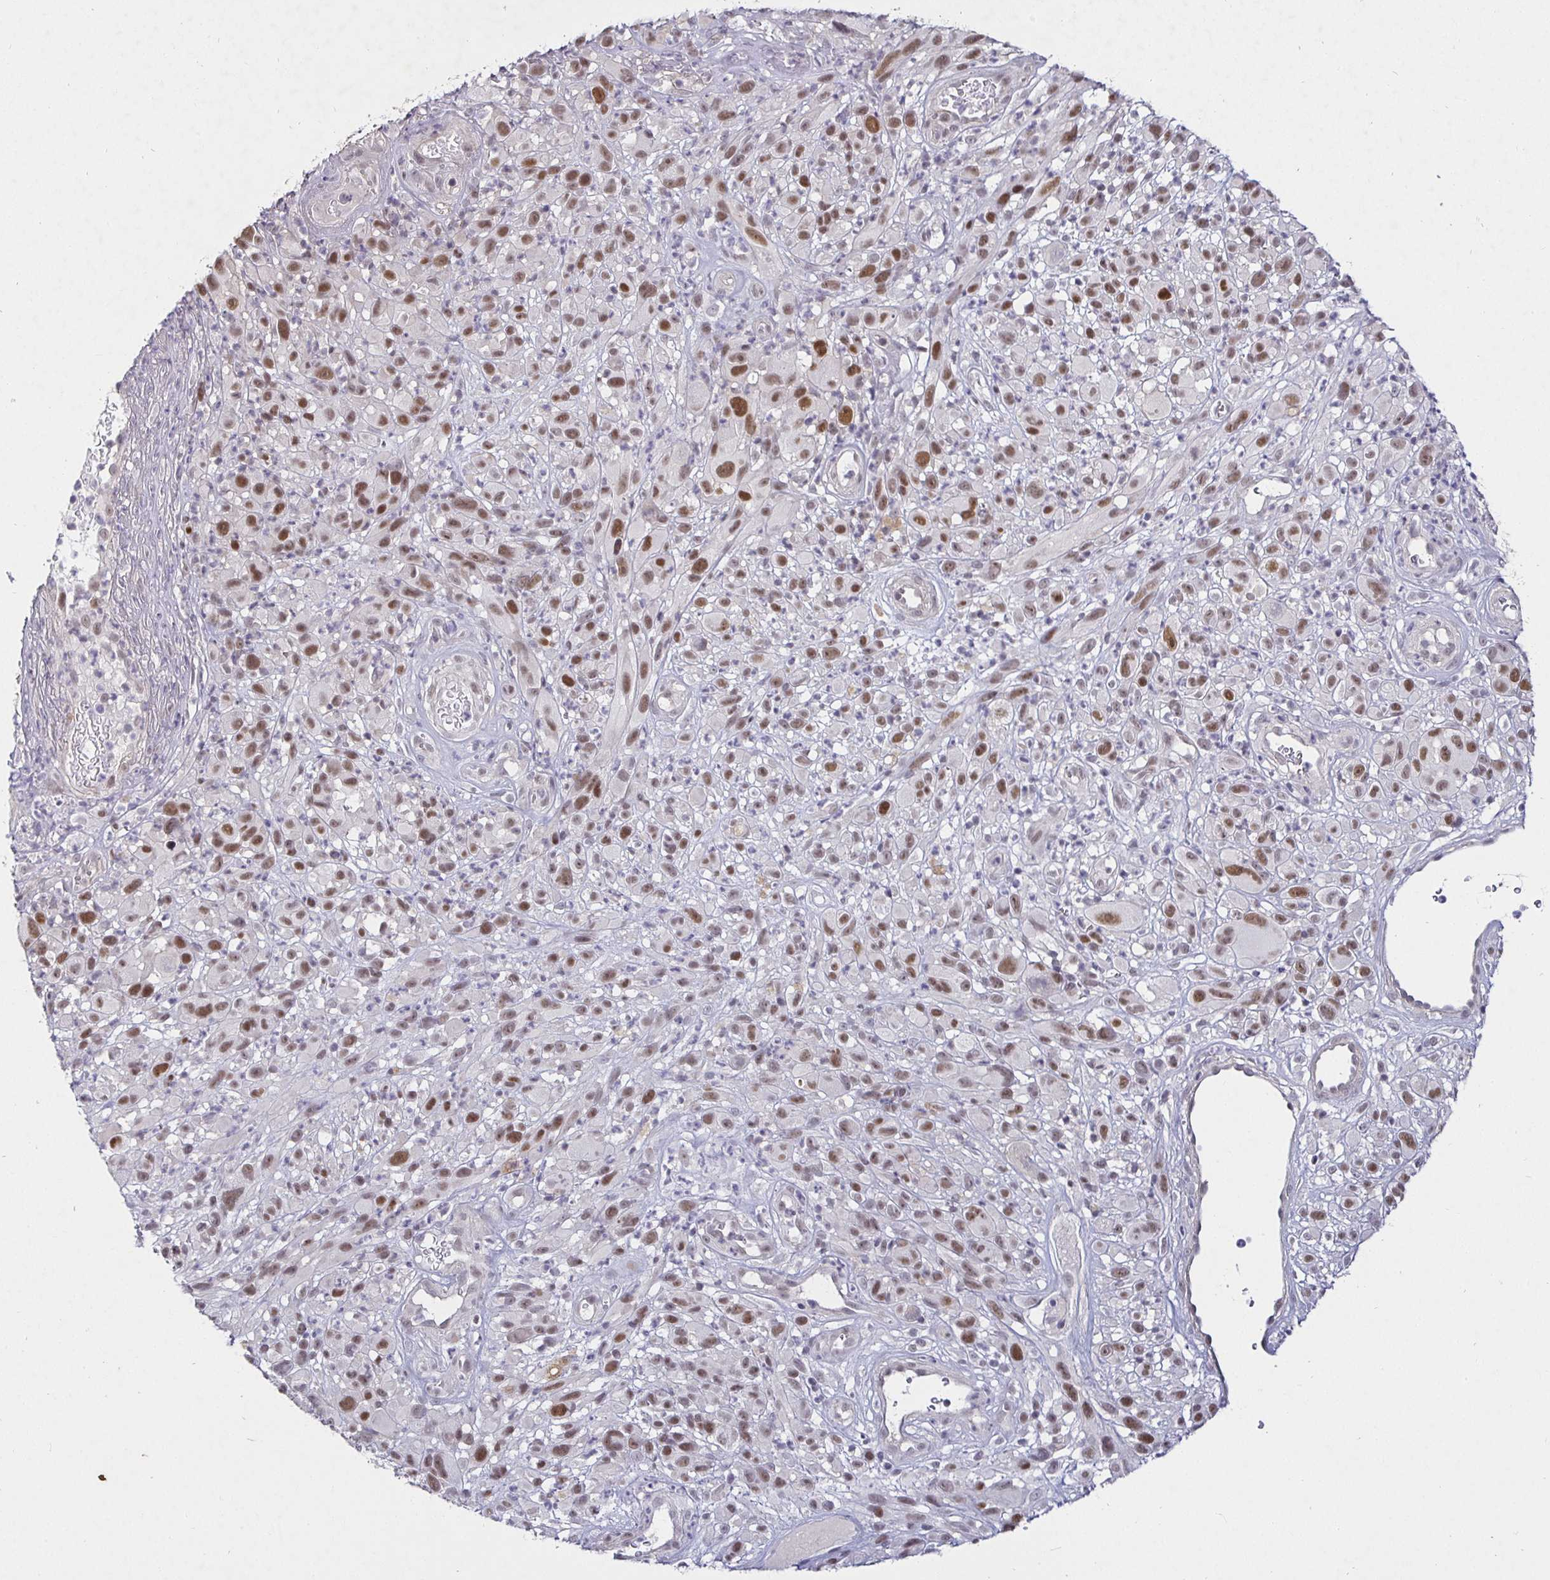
{"staining": {"intensity": "moderate", "quantity": "25%-75%", "location": "nuclear"}, "tissue": "melanoma", "cell_type": "Tumor cells", "image_type": "cancer", "snomed": [{"axis": "morphology", "description": "Malignant melanoma, NOS"}, {"axis": "topography", "description": "Skin"}], "caption": "This image exhibits immunohistochemistry (IHC) staining of melanoma, with medium moderate nuclear expression in about 25%-75% of tumor cells.", "gene": "MLH1", "patient": {"sex": "male", "age": 68}}